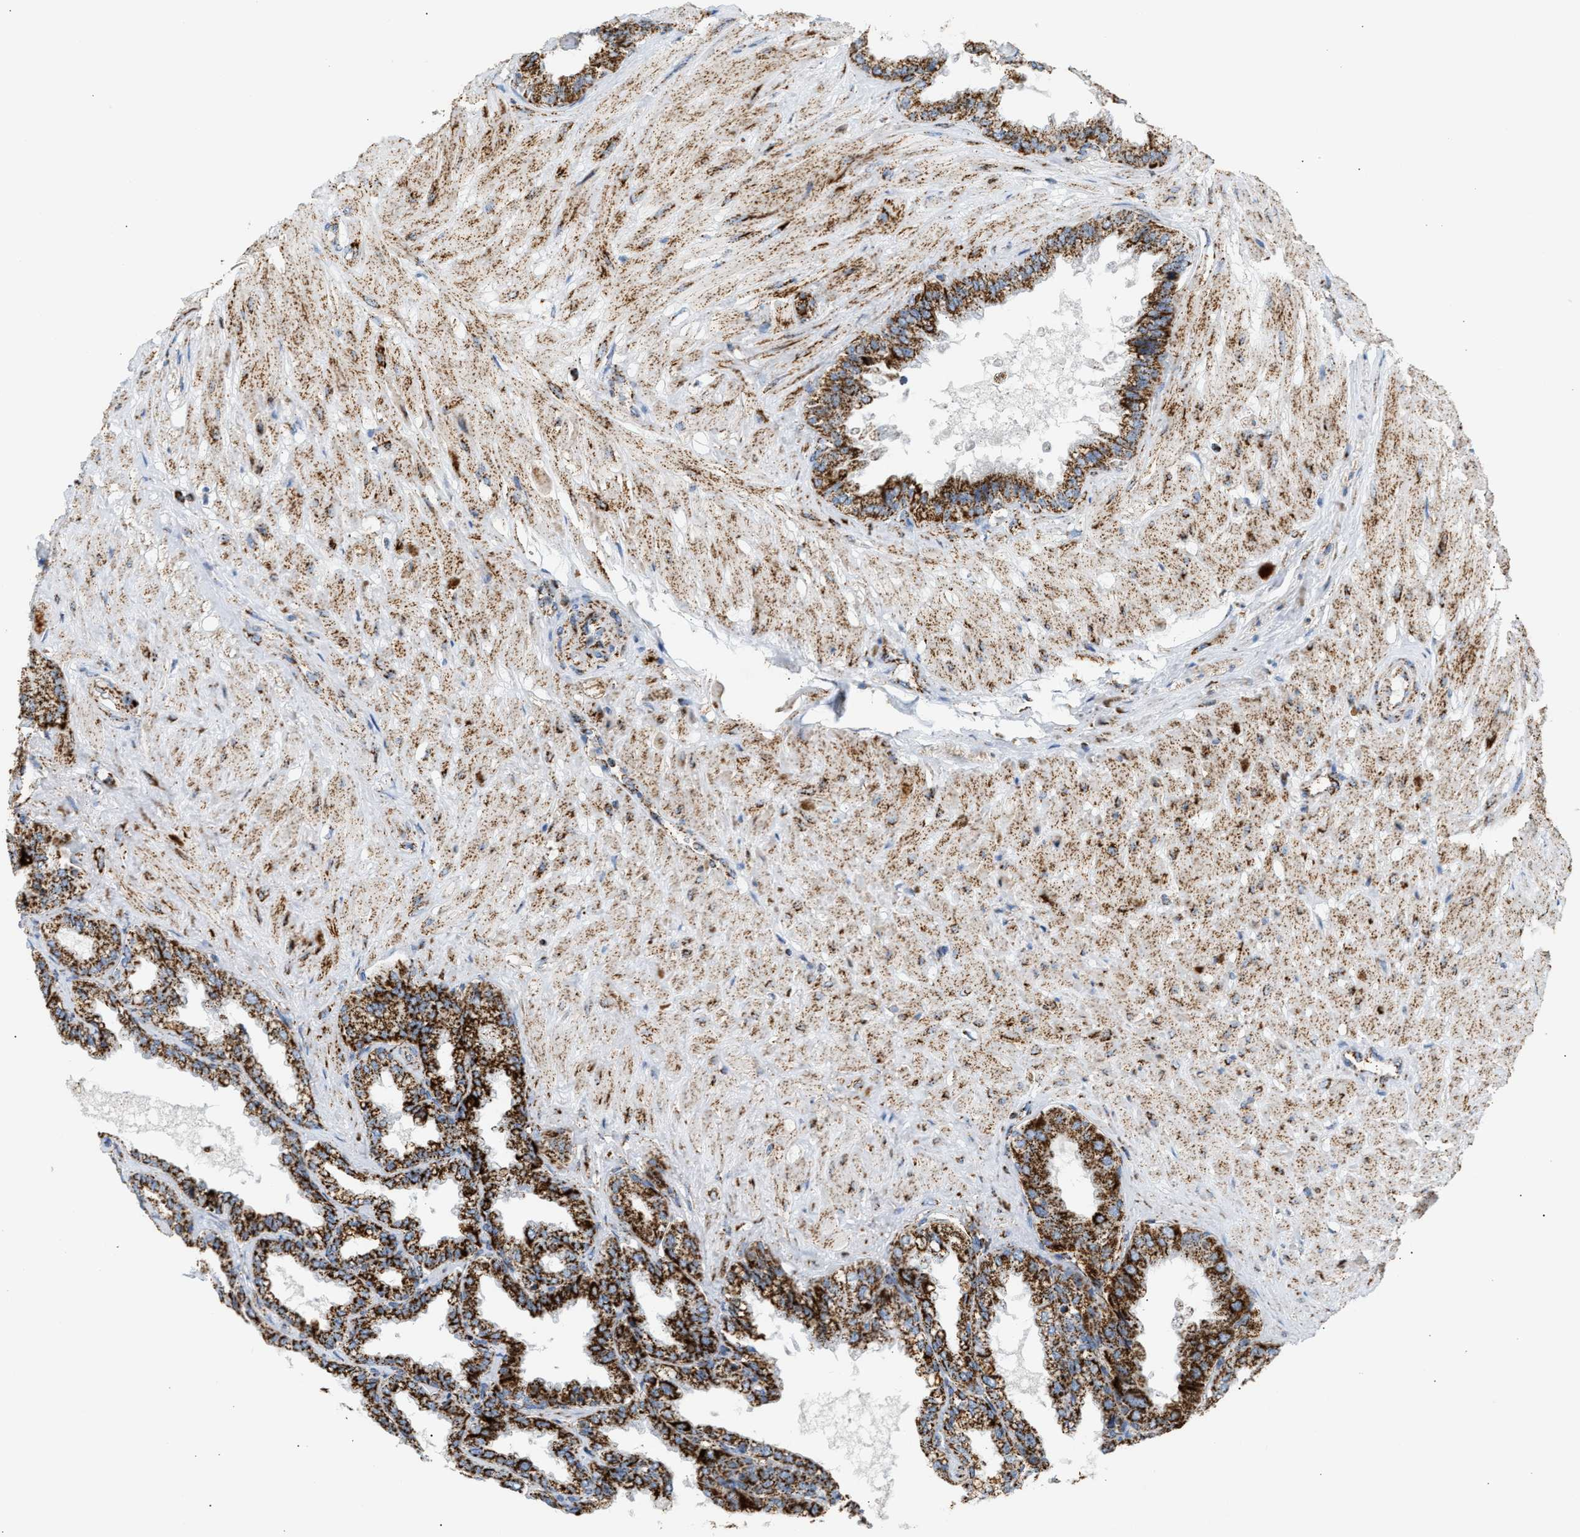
{"staining": {"intensity": "strong", "quantity": ">75%", "location": "cytoplasmic/membranous"}, "tissue": "seminal vesicle", "cell_type": "Glandular cells", "image_type": "normal", "snomed": [{"axis": "morphology", "description": "Normal tissue, NOS"}, {"axis": "topography", "description": "Seminal veicle"}], "caption": "Protein staining reveals strong cytoplasmic/membranous expression in about >75% of glandular cells in unremarkable seminal vesicle.", "gene": "OGDH", "patient": {"sex": "male", "age": 46}}